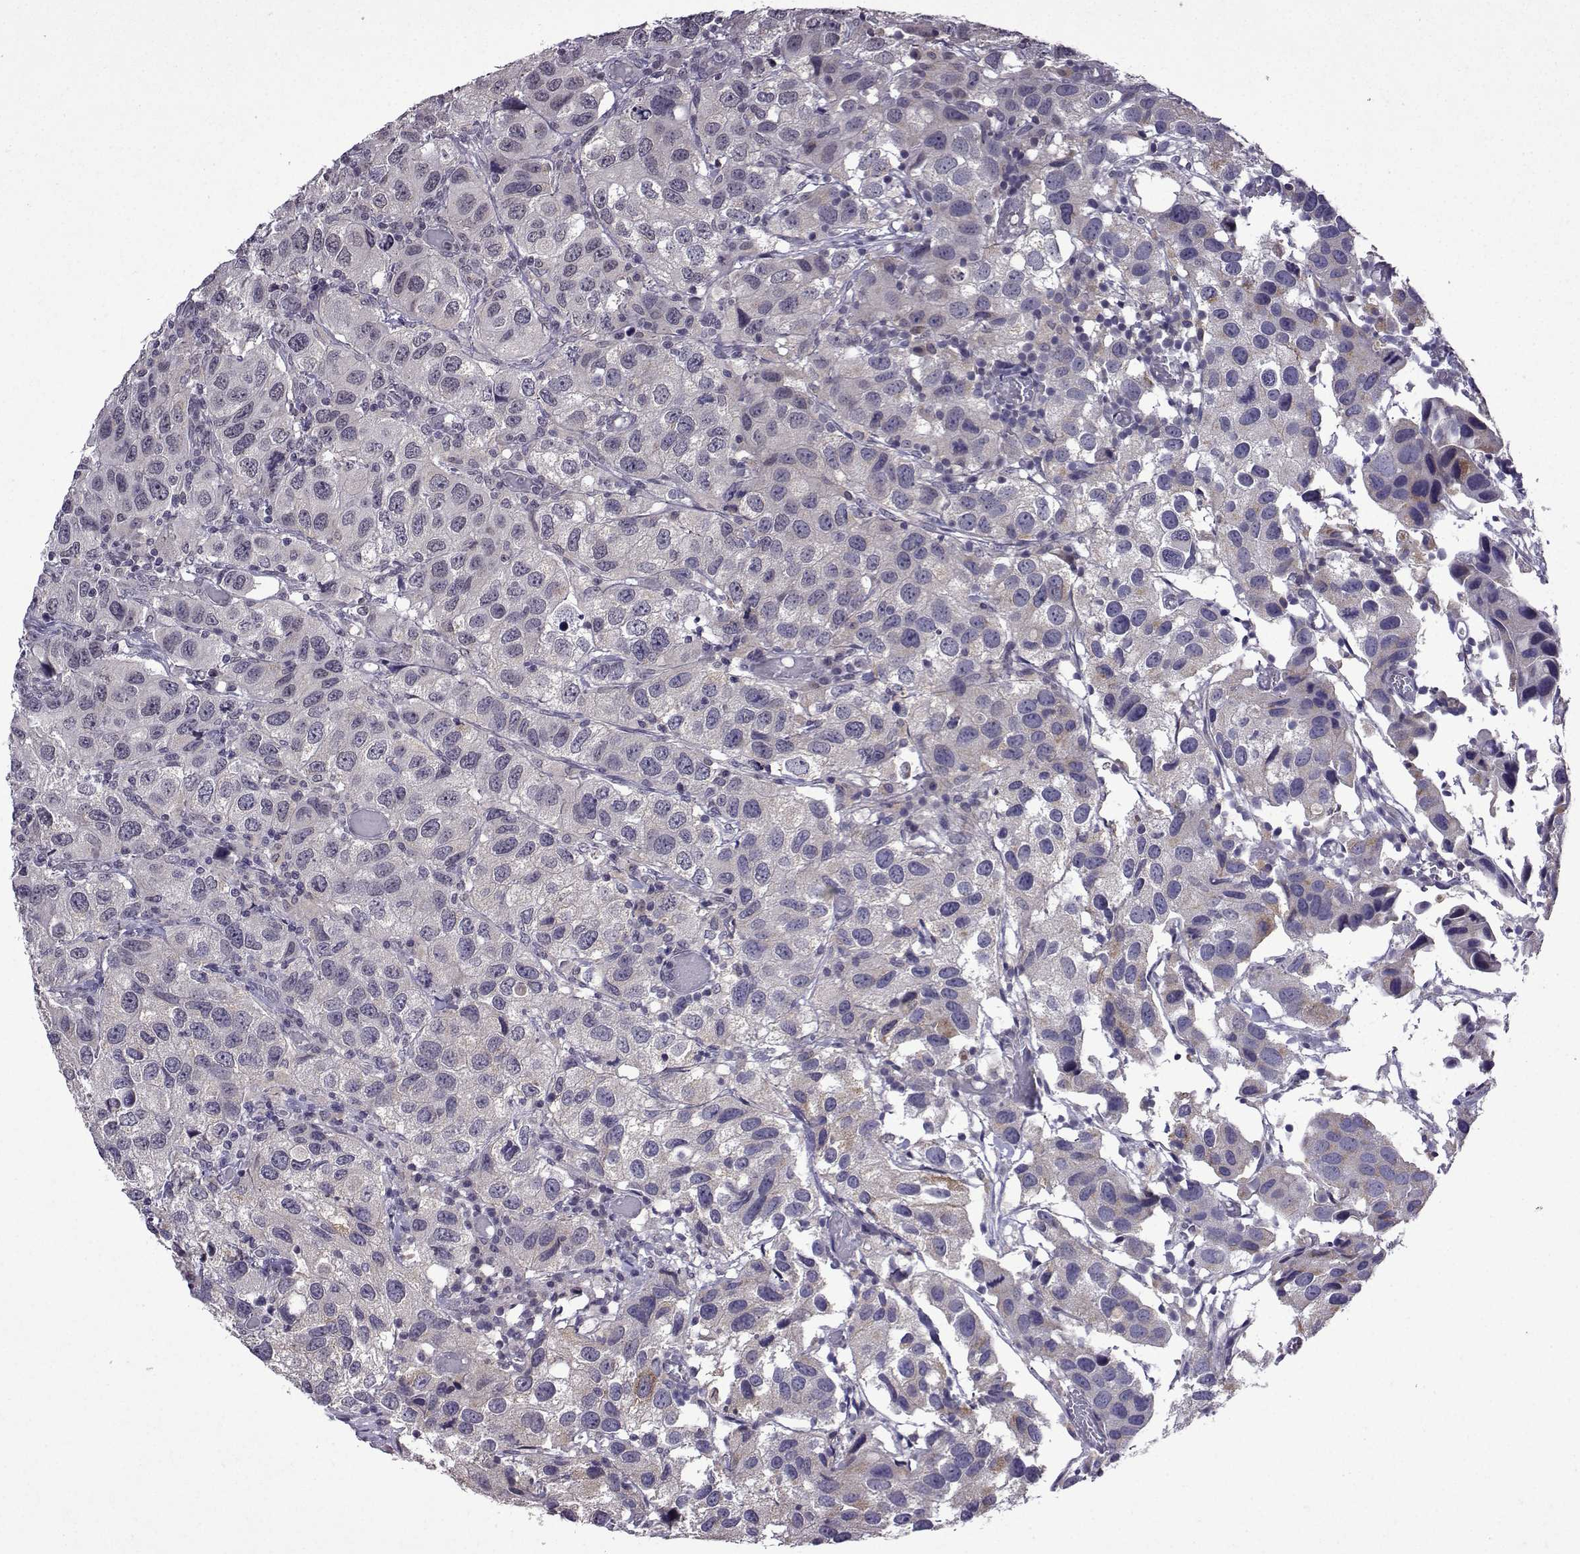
{"staining": {"intensity": "negative", "quantity": "none", "location": "none"}, "tissue": "urothelial cancer", "cell_type": "Tumor cells", "image_type": "cancer", "snomed": [{"axis": "morphology", "description": "Urothelial carcinoma, High grade"}, {"axis": "topography", "description": "Urinary bladder"}], "caption": "Immunohistochemistry (IHC) histopathology image of neoplastic tissue: urothelial carcinoma (high-grade) stained with DAB (3,3'-diaminobenzidine) shows no significant protein staining in tumor cells.", "gene": "CCL28", "patient": {"sex": "male", "age": 79}}